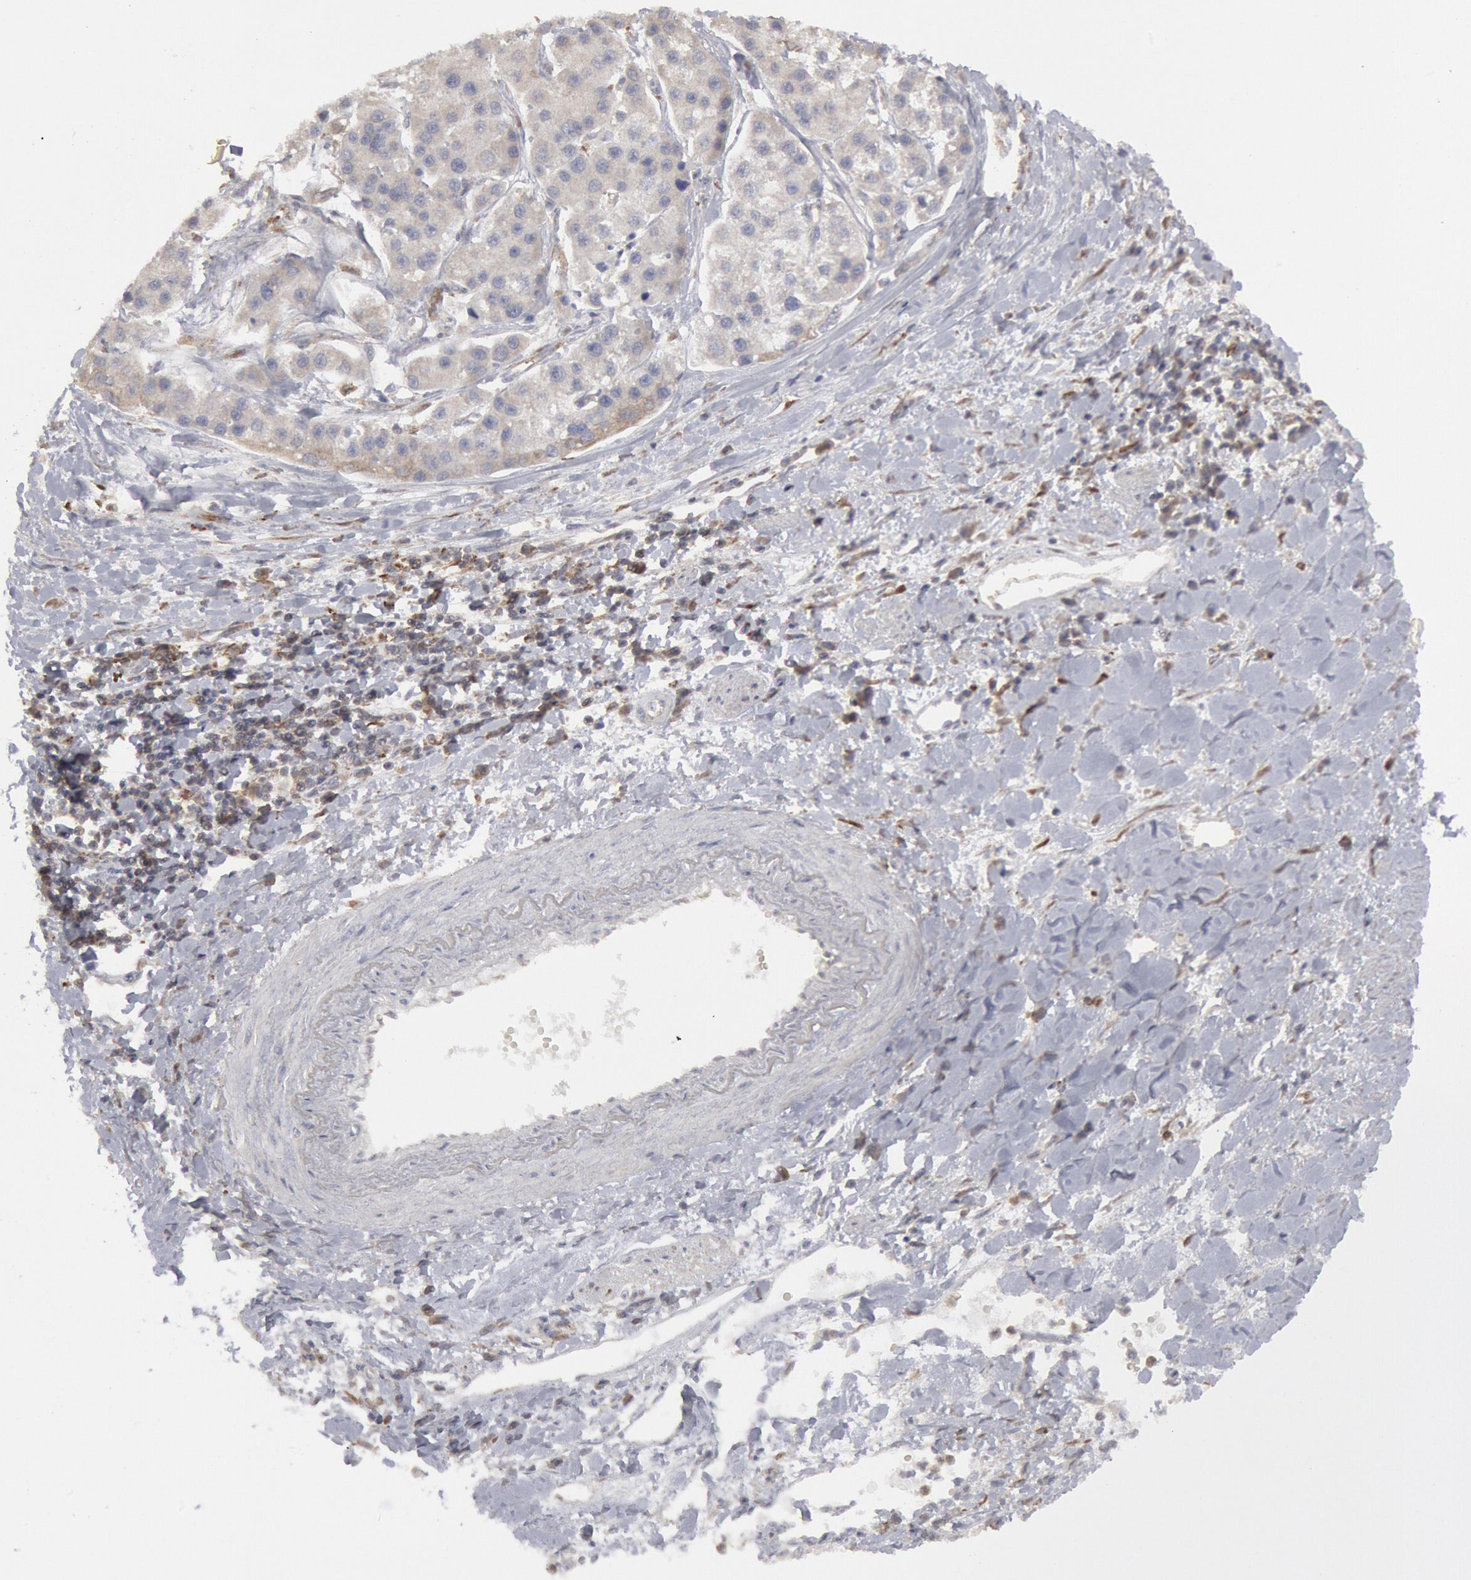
{"staining": {"intensity": "negative", "quantity": "none", "location": "none"}, "tissue": "liver cancer", "cell_type": "Tumor cells", "image_type": "cancer", "snomed": [{"axis": "morphology", "description": "Carcinoma, Hepatocellular, NOS"}, {"axis": "topography", "description": "Liver"}], "caption": "High power microscopy micrograph of an IHC image of liver hepatocellular carcinoma, revealing no significant staining in tumor cells.", "gene": "OSBPL8", "patient": {"sex": "female", "age": 85}}